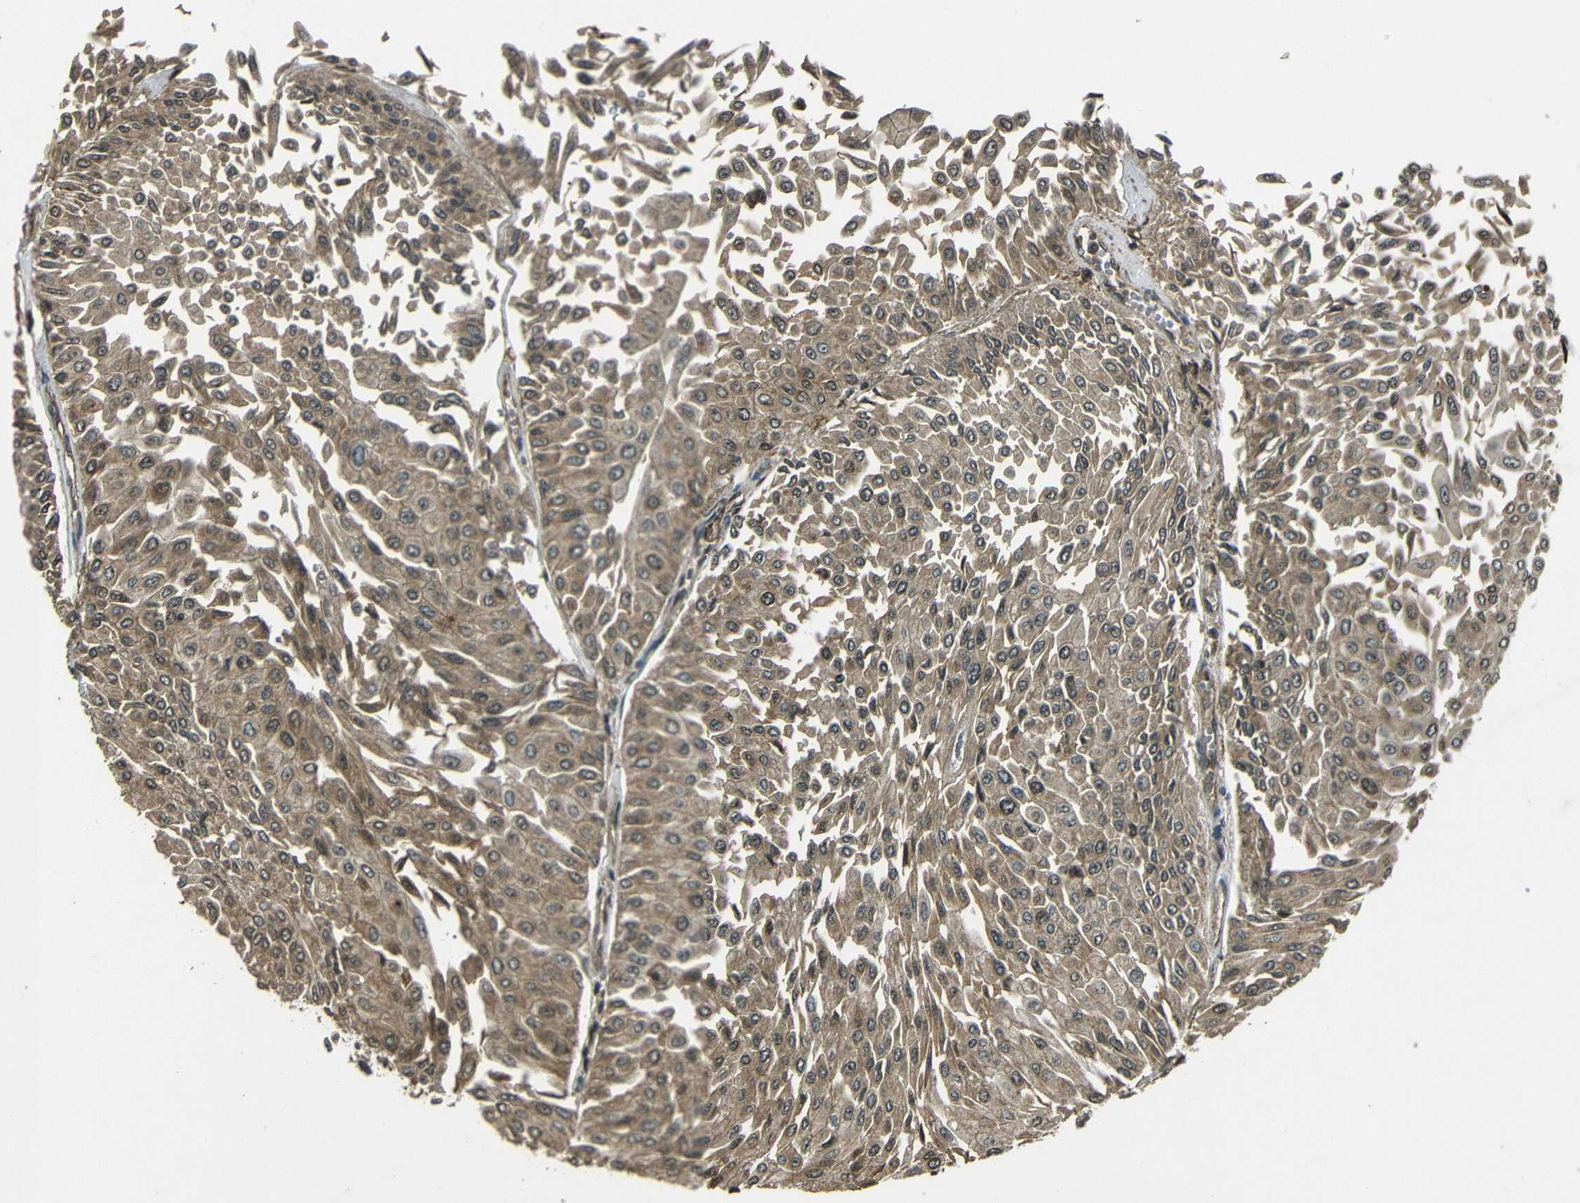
{"staining": {"intensity": "weak", "quantity": ">75%", "location": "cytoplasmic/membranous"}, "tissue": "urothelial cancer", "cell_type": "Tumor cells", "image_type": "cancer", "snomed": [{"axis": "morphology", "description": "Urothelial carcinoma, Low grade"}, {"axis": "topography", "description": "Urinary bladder"}], "caption": "IHC of human urothelial carcinoma (low-grade) reveals low levels of weak cytoplasmic/membranous staining in about >75% of tumor cells.", "gene": "PLK2", "patient": {"sex": "male", "age": 67}}